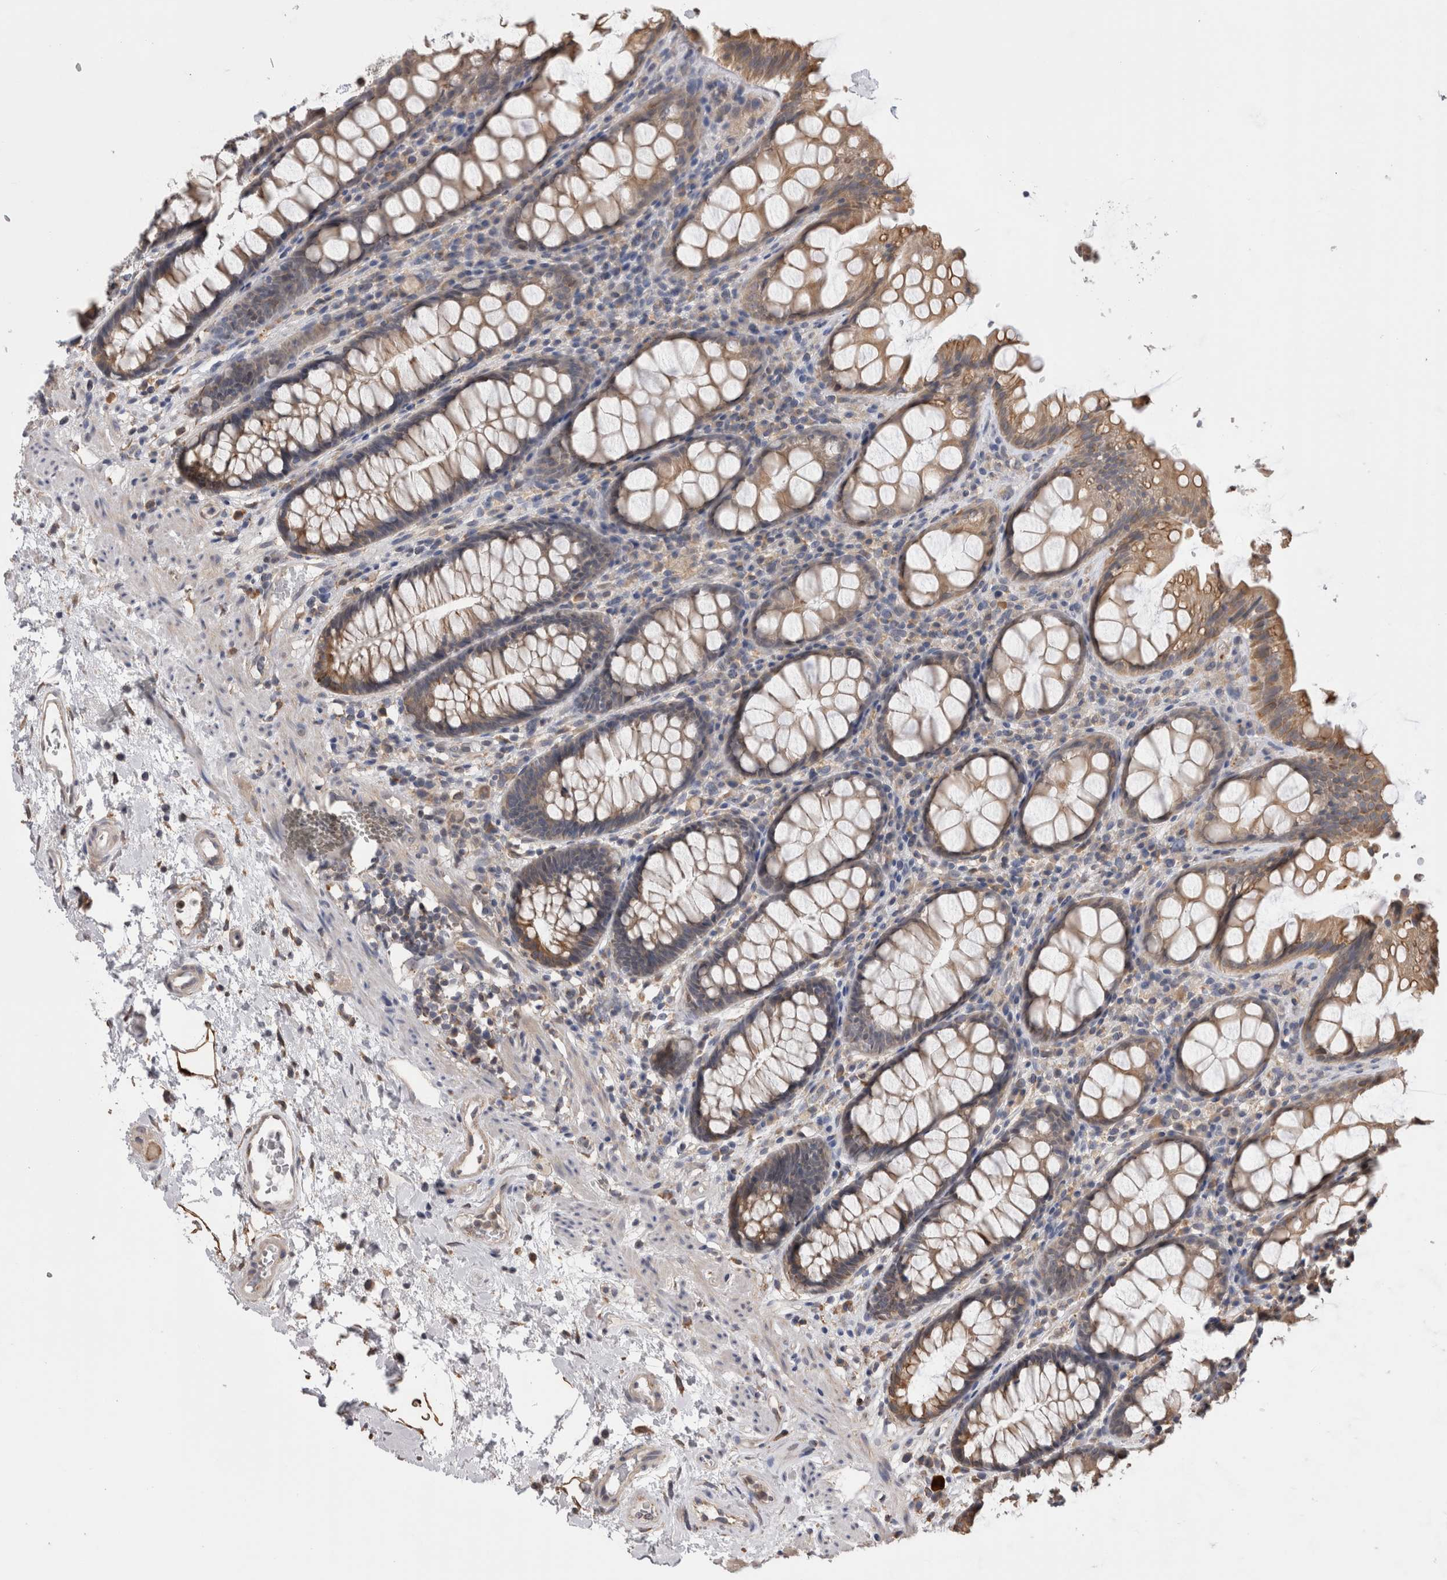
{"staining": {"intensity": "moderate", "quantity": ">75%", "location": "cytoplasmic/membranous"}, "tissue": "rectum", "cell_type": "Glandular cells", "image_type": "normal", "snomed": [{"axis": "morphology", "description": "Normal tissue, NOS"}, {"axis": "topography", "description": "Rectum"}], "caption": "This histopathology image reveals immunohistochemistry staining of benign human rectum, with medium moderate cytoplasmic/membranous expression in approximately >75% of glandular cells.", "gene": "SMAP2", "patient": {"sex": "male", "age": 64}}